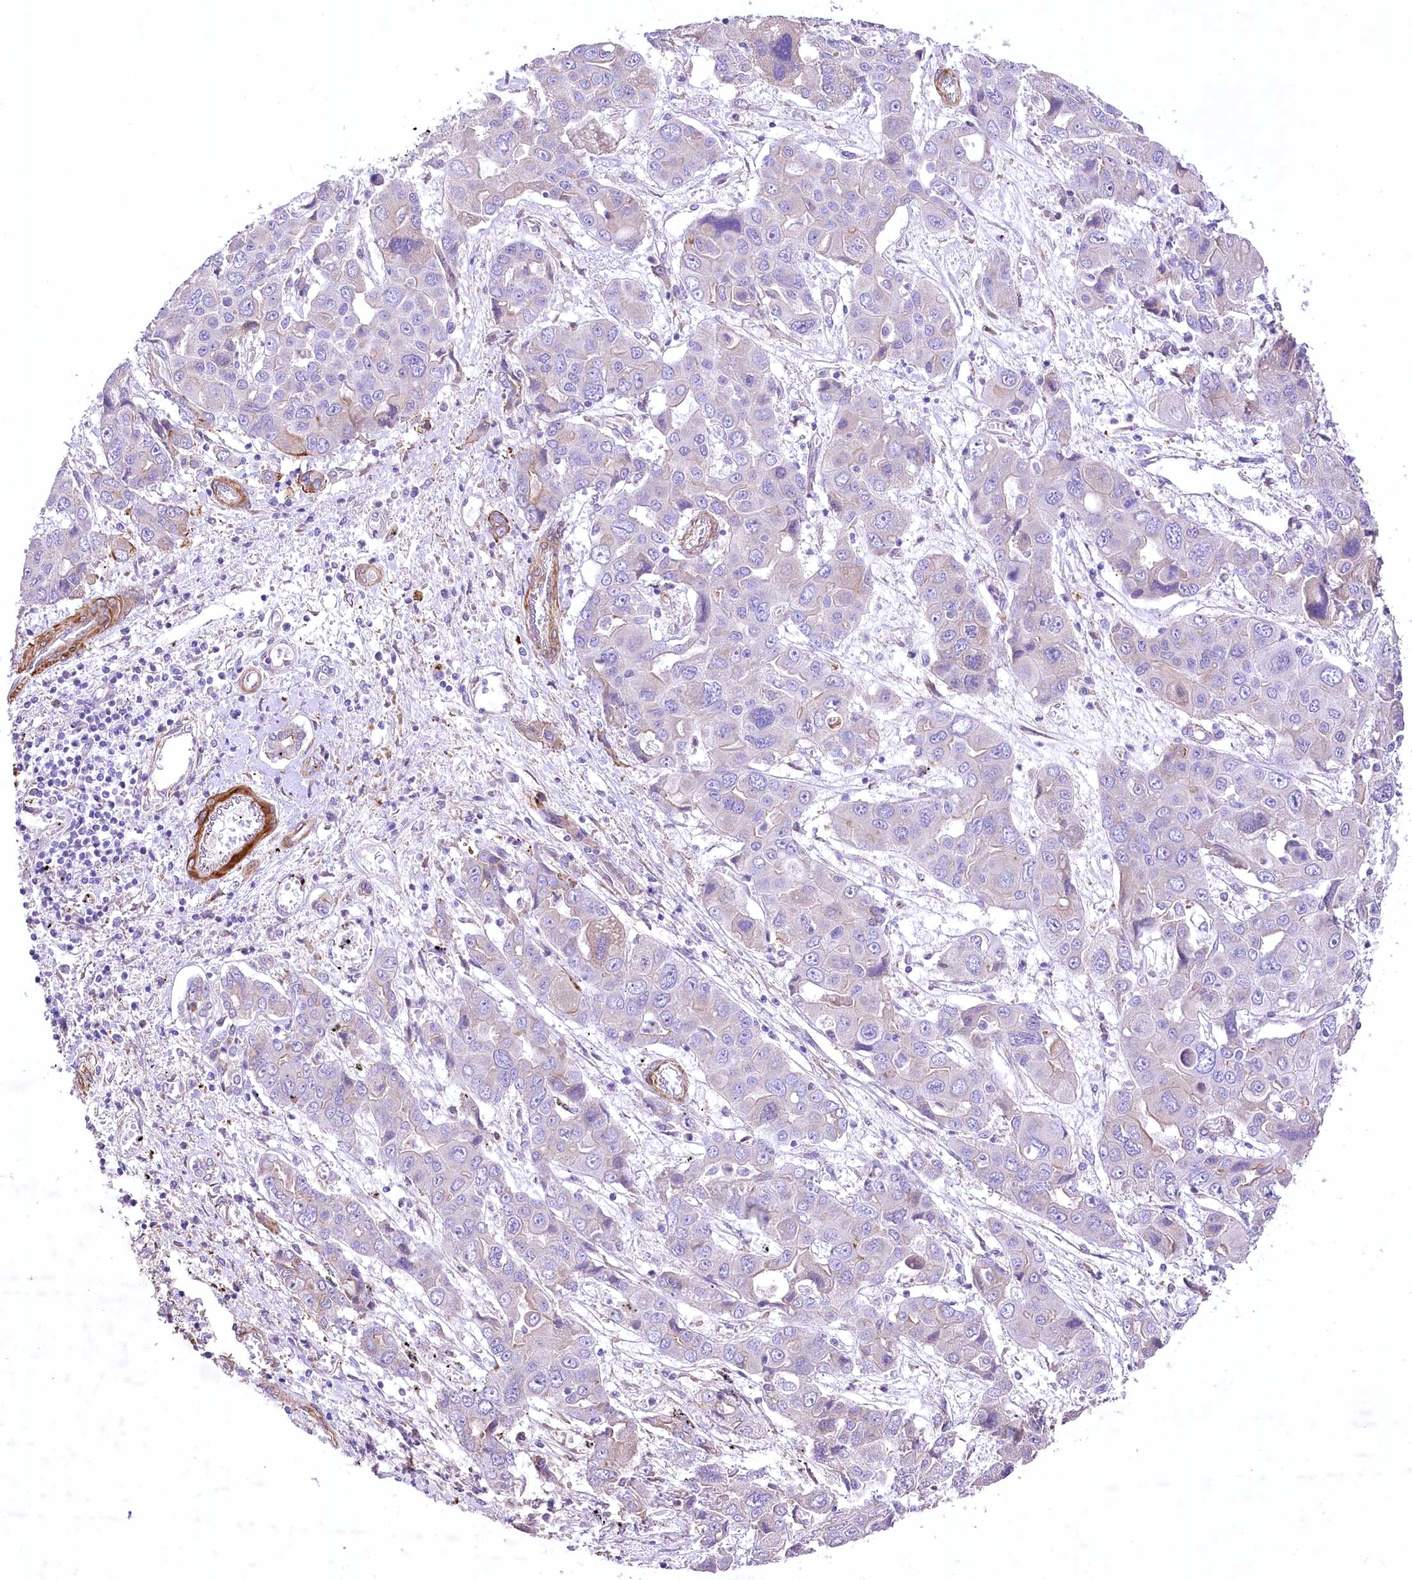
{"staining": {"intensity": "negative", "quantity": "none", "location": "none"}, "tissue": "liver cancer", "cell_type": "Tumor cells", "image_type": "cancer", "snomed": [{"axis": "morphology", "description": "Cholangiocarcinoma"}, {"axis": "topography", "description": "Liver"}], "caption": "Liver cancer was stained to show a protein in brown. There is no significant expression in tumor cells. The staining is performed using DAB (3,3'-diaminobenzidine) brown chromogen with nuclei counter-stained in using hematoxylin.", "gene": "RDH16", "patient": {"sex": "male", "age": 67}}